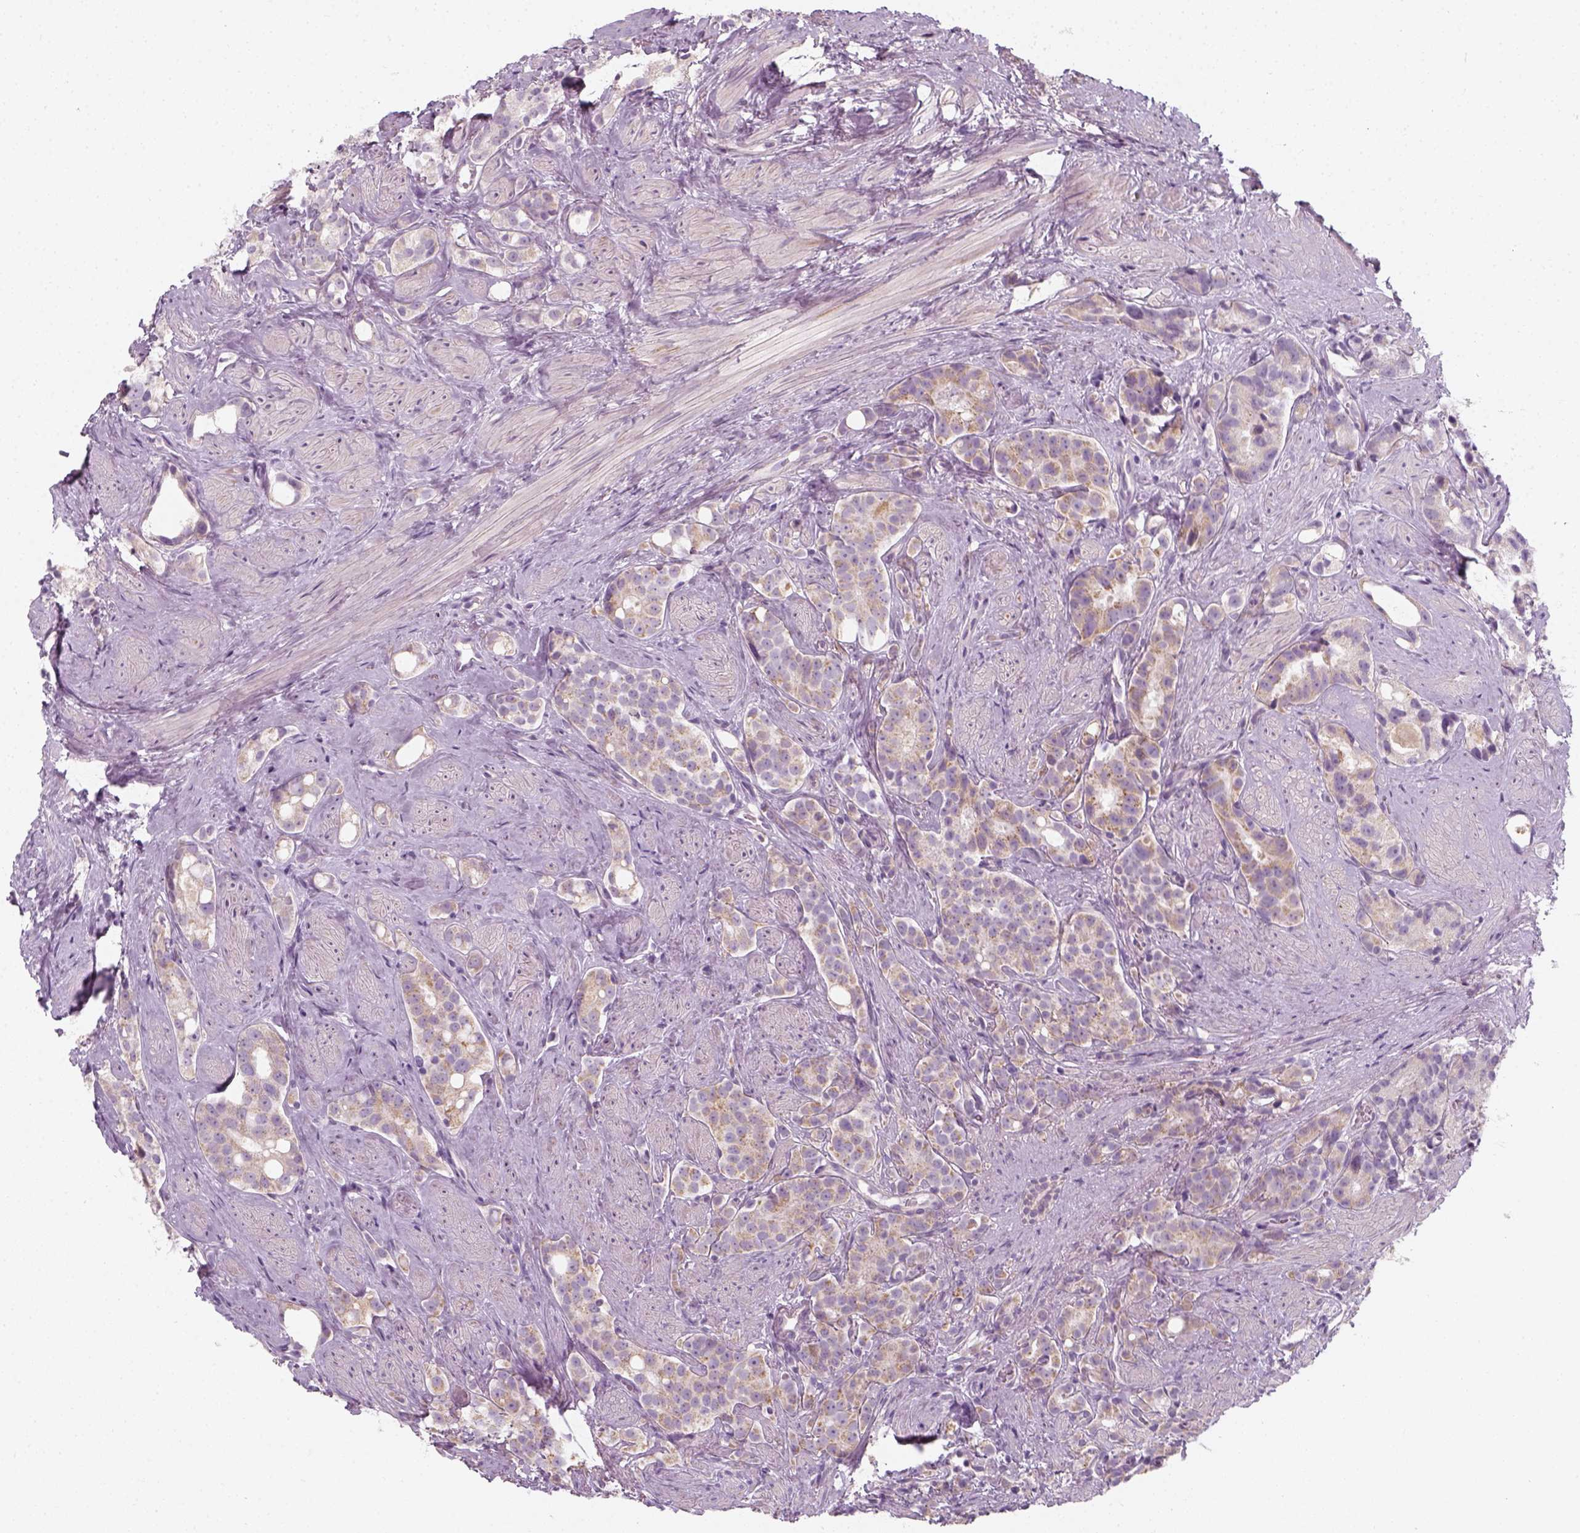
{"staining": {"intensity": "weak", "quantity": "<25%", "location": "cytoplasmic/membranous"}, "tissue": "prostate cancer", "cell_type": "Tumor cells", "image_type": "cancer", "snomed": [{"axis": "morphology", "description": "Adenocarcinoma, High grade"}, {"axis": "topography", "description": "Prostate"}], "caption": "Immunohistochemistry (IHC) histopathology image of high-grade adenocarcinoma (prostate) stained for a protein (brown), which reveals no positivity in tumor cells. (DAB IHC, high magnification).", "gene": "PRAME", "patient": {"sex": "male", "age": 75}}